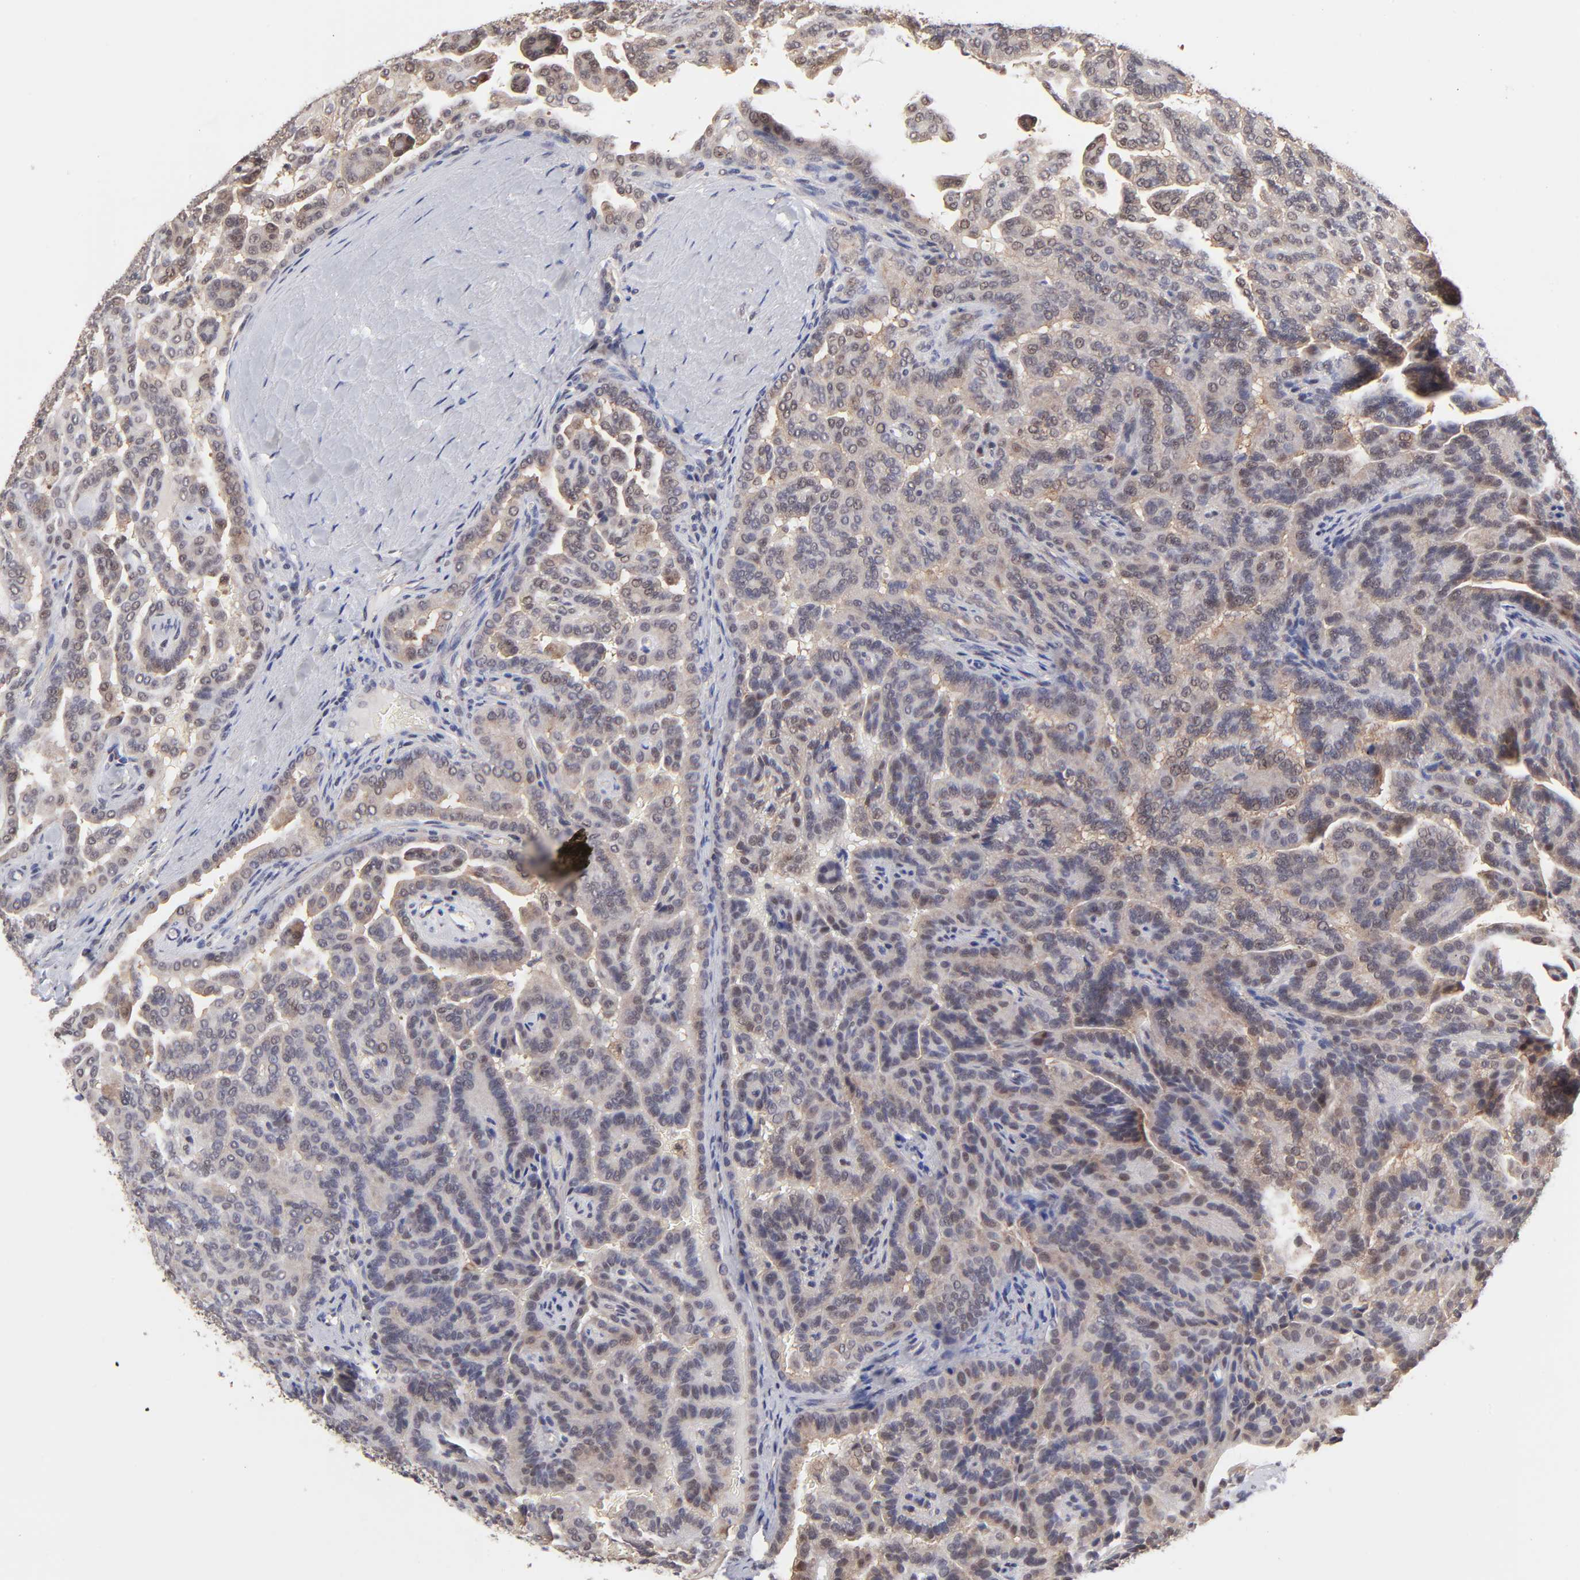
{"staining": {"intensity": "weak", "quantity": "<25%", "location": "nuclear"}, "tissue": "renal cancer", "cell_type": "Tumor cells", "image_type": "cancer", "snomed": [{"axis": "morphology", "description": "Adenocarcinoma, NOS"}, {"axis": "topography", "description": "Kidney"}], "caption": "Immunohistochemistry of renal cancer (adenocarcinoma) demonstrates no expression in tumor cells.", "gene": "PSMC4", "patient": {"sex": "male", "age": 61}}